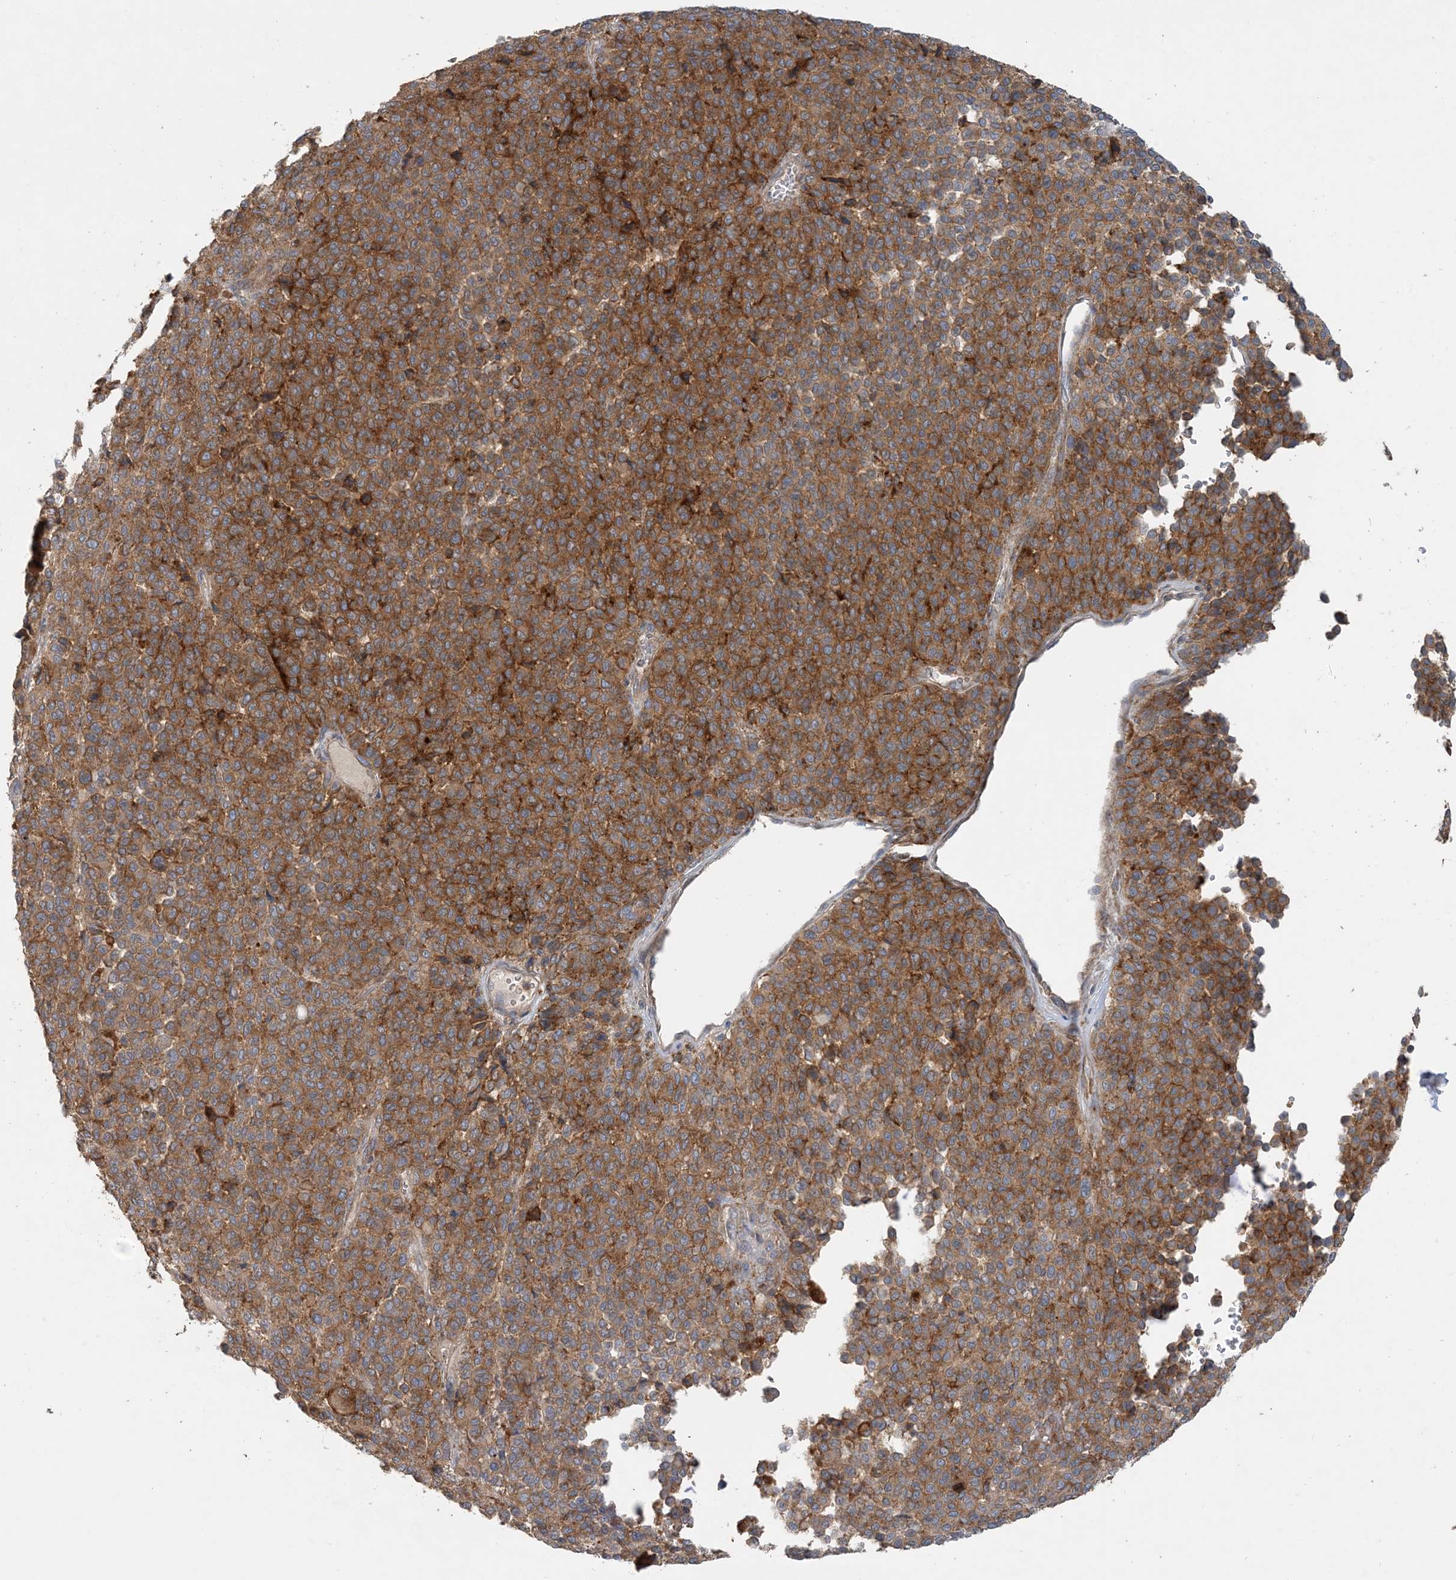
{"staining": {"intensity": "moderate", "quantity": ">75%", "location": "cytoplasmic/membranous"}, "tissue": "melanoma", "cell_type": "Tumor cells", "image_type": "cancer", "snomed": [{"axis": "morphology", "description": "Malignant melanoma, Metastatic site"}, {"axis": "topography", "description": "Pancreas"}], "caption": "A photomicrograph showing moderate cytoplasmic/membranous expression in about >75% of tumor cells in malignant melanoma (metastatic site), as visualized by brown immunohistochemical staining.", "gene": "SPPL2A", "patient": {"sex": "female", "age": 30}}